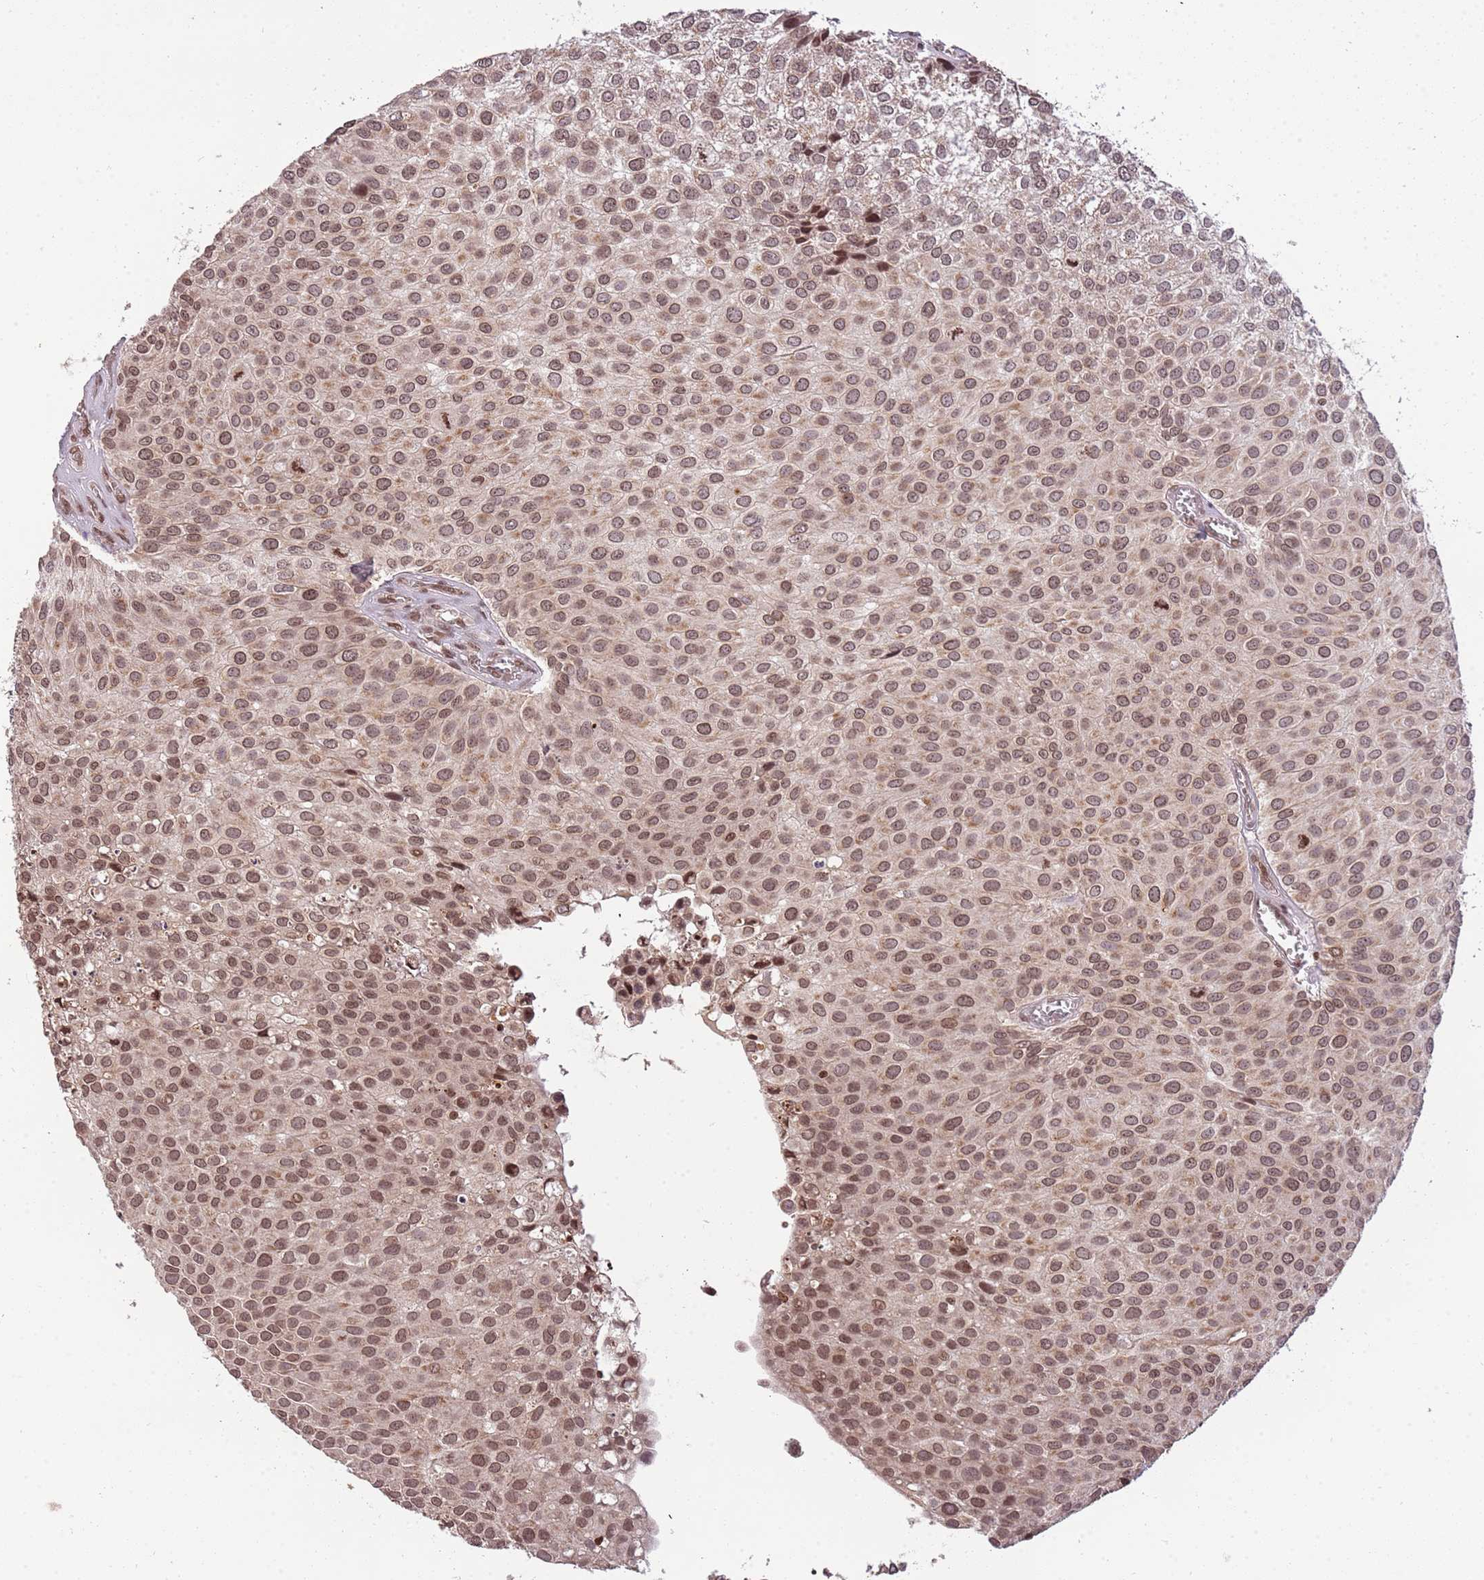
{"staining": {"intensity": "moderate", "quantity": ">75%", "location": "nuclear"}, "tissue": "urothelial cancer", "cell_type": "Tumor cells", "image_type": "cancer", "snomed": [{"axis": "morphology", "description": "Urothelial carcinoma, Low grade"}, {"axis": "topography", "description": "Urinary bladder"}], "caption": "This photomicrograph exhibits IHC staining of human low-grade urothelial carcinoma, with medium moderate nuclear expression in approximately >75% of tumor cells.", "gene": "SAMSN1", "patient": {"sex": "male", "age": 88}}